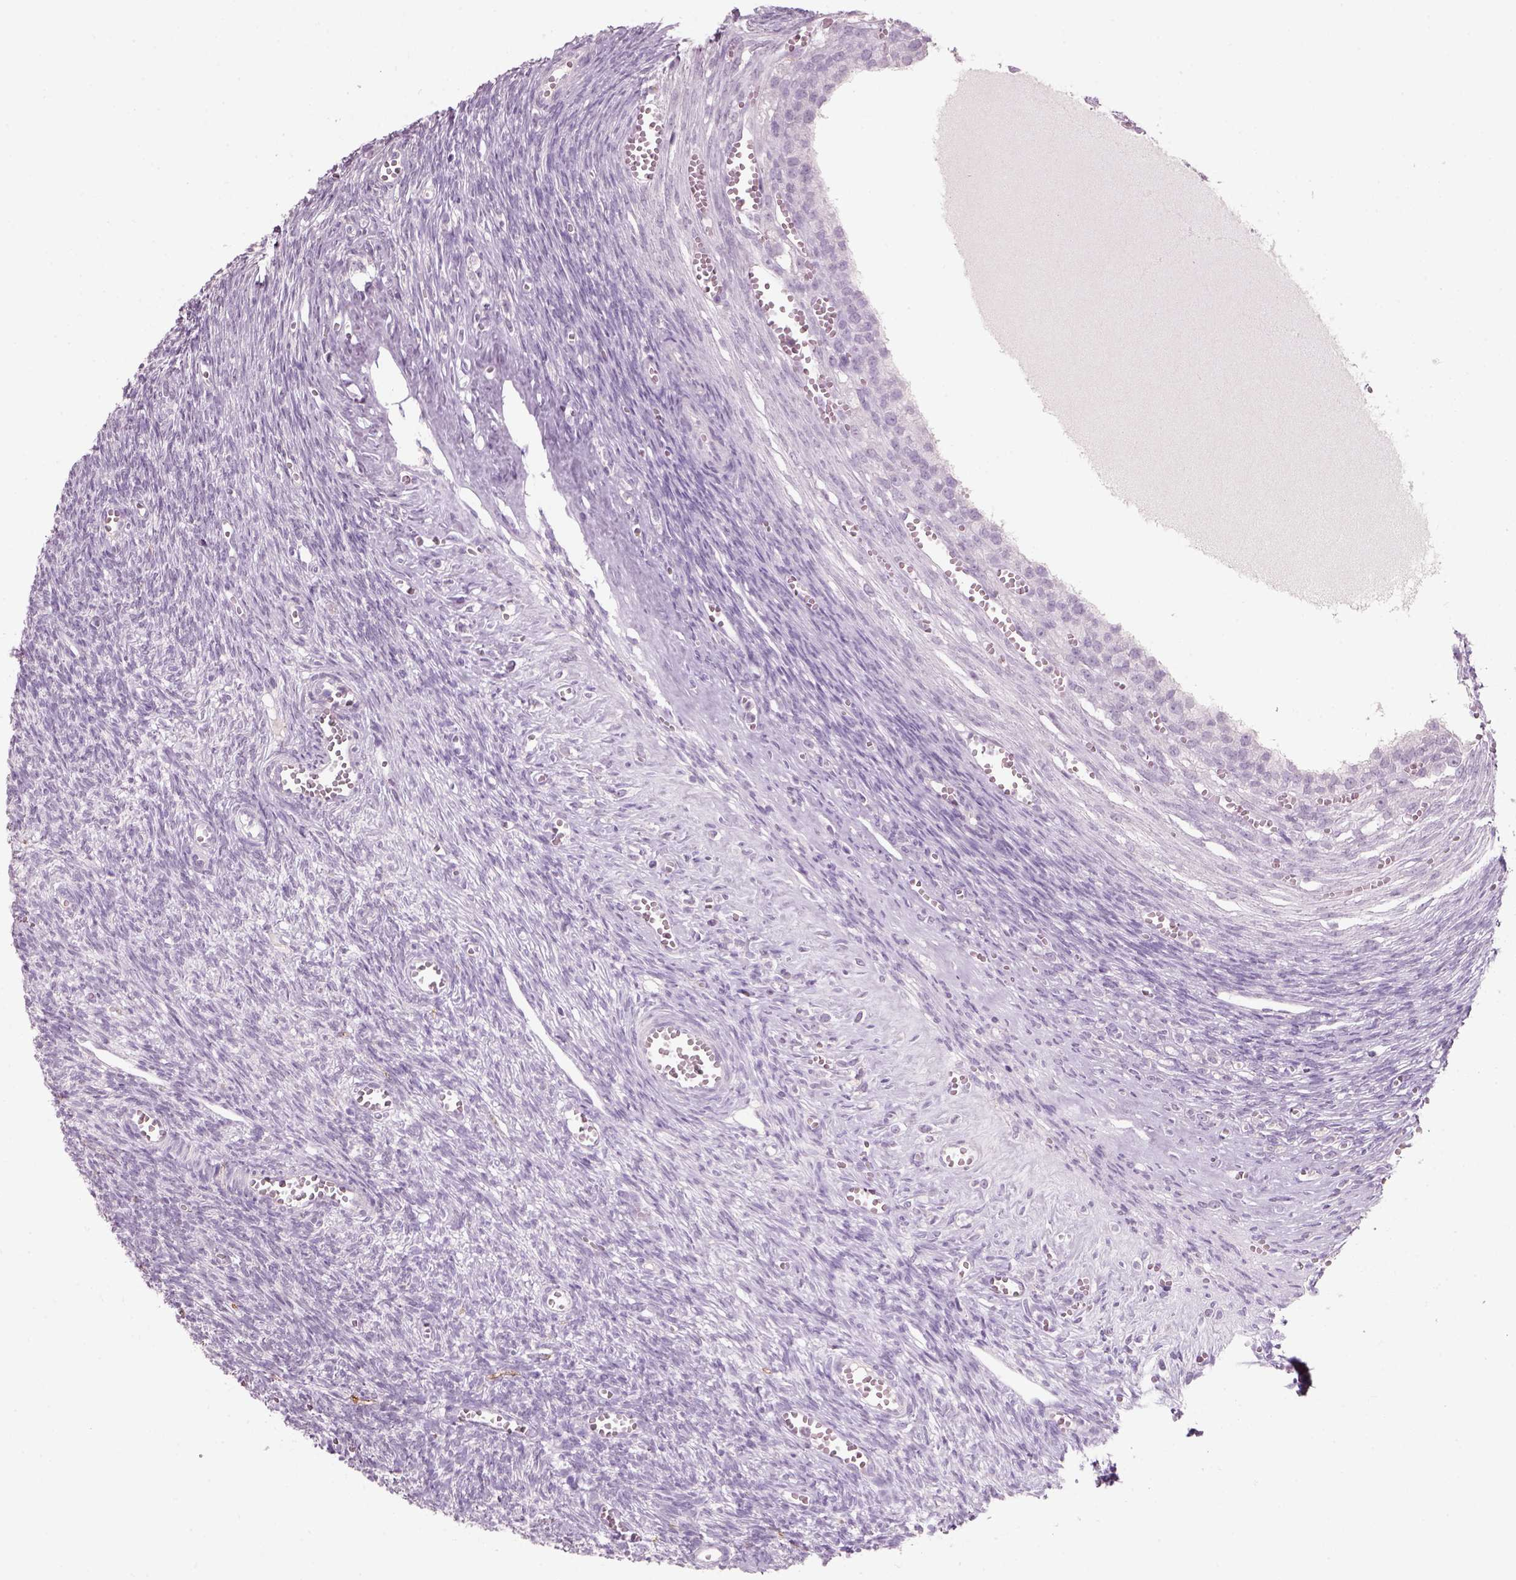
{"staining": {"intensity": "negative", "quantity": "none", "location": "none"}, "tissue": "ovary", "cell_type": "Follicle cells", "image_type": "normal", "snomed": [{"axis": "morphology", "description": "Normal tissue, NOS"}, {"axis": "topography", "description": "Ovary"}], "caption": "High power microscopy micrograph of an immunohistochemistry (IHC) photomicrograph of benign ovary, revealing no significant positivity in follicle cells.", "gene": "SLC6A2", "patient": {"sex": "female", "age": 43}}